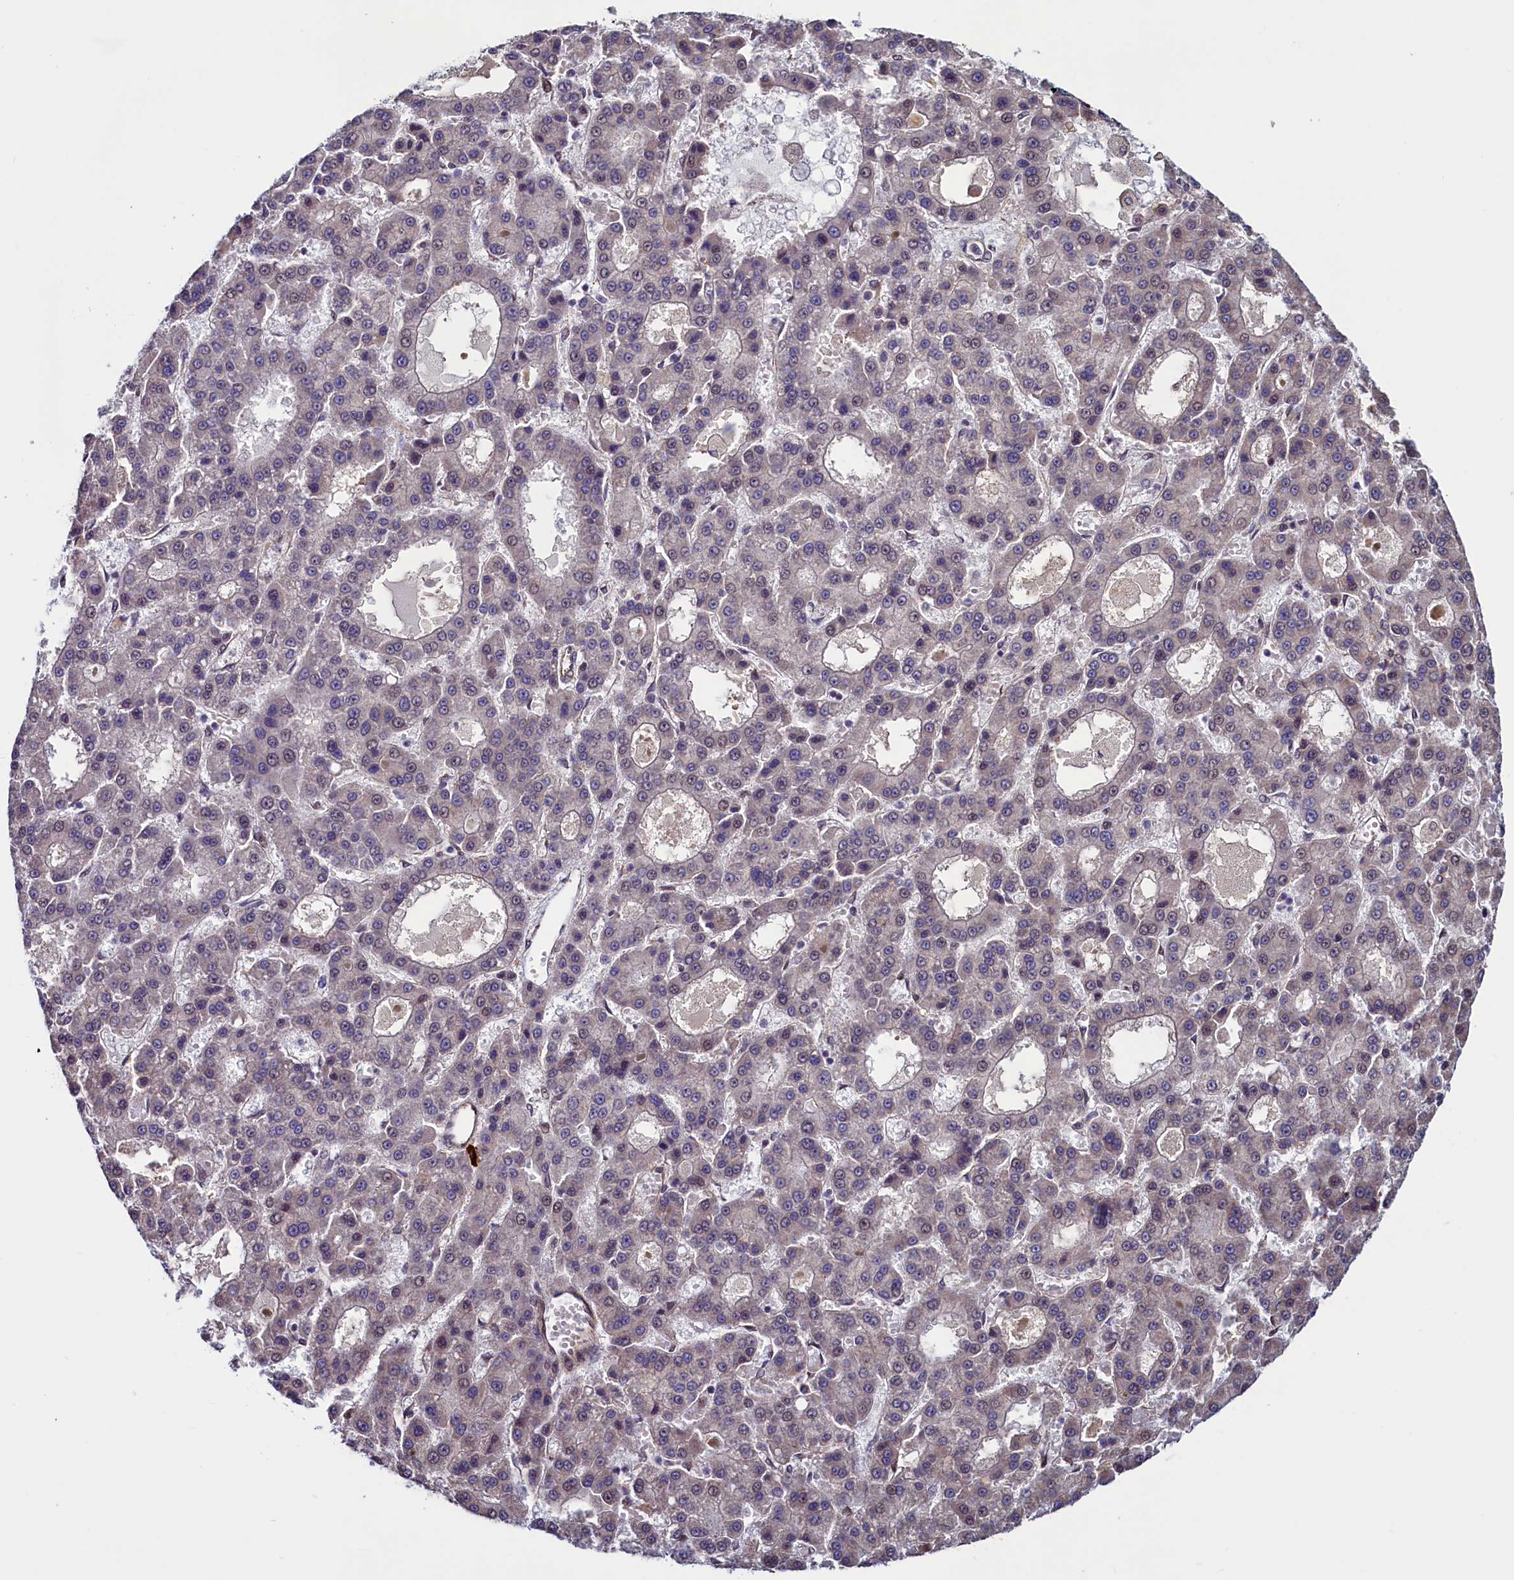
{"staining": {"intensity": "negative", "quantity": "none", "location": "none"}, "tissue": "liver cancer", "cell_type": "Tumor cells", "image_type": "cancer", "snomed": [{"axis": "morphology", "description": "Carcinoma, Hepatocellular, NOS"}, {"axis": "topography", "description": "Liver"}], "caption": "Liver cancer stained for a protein using immunohistochemistry reveals no expression tumor cells.", "gene": "RBFA", "patient": {"sex": "male", "age": 70}}